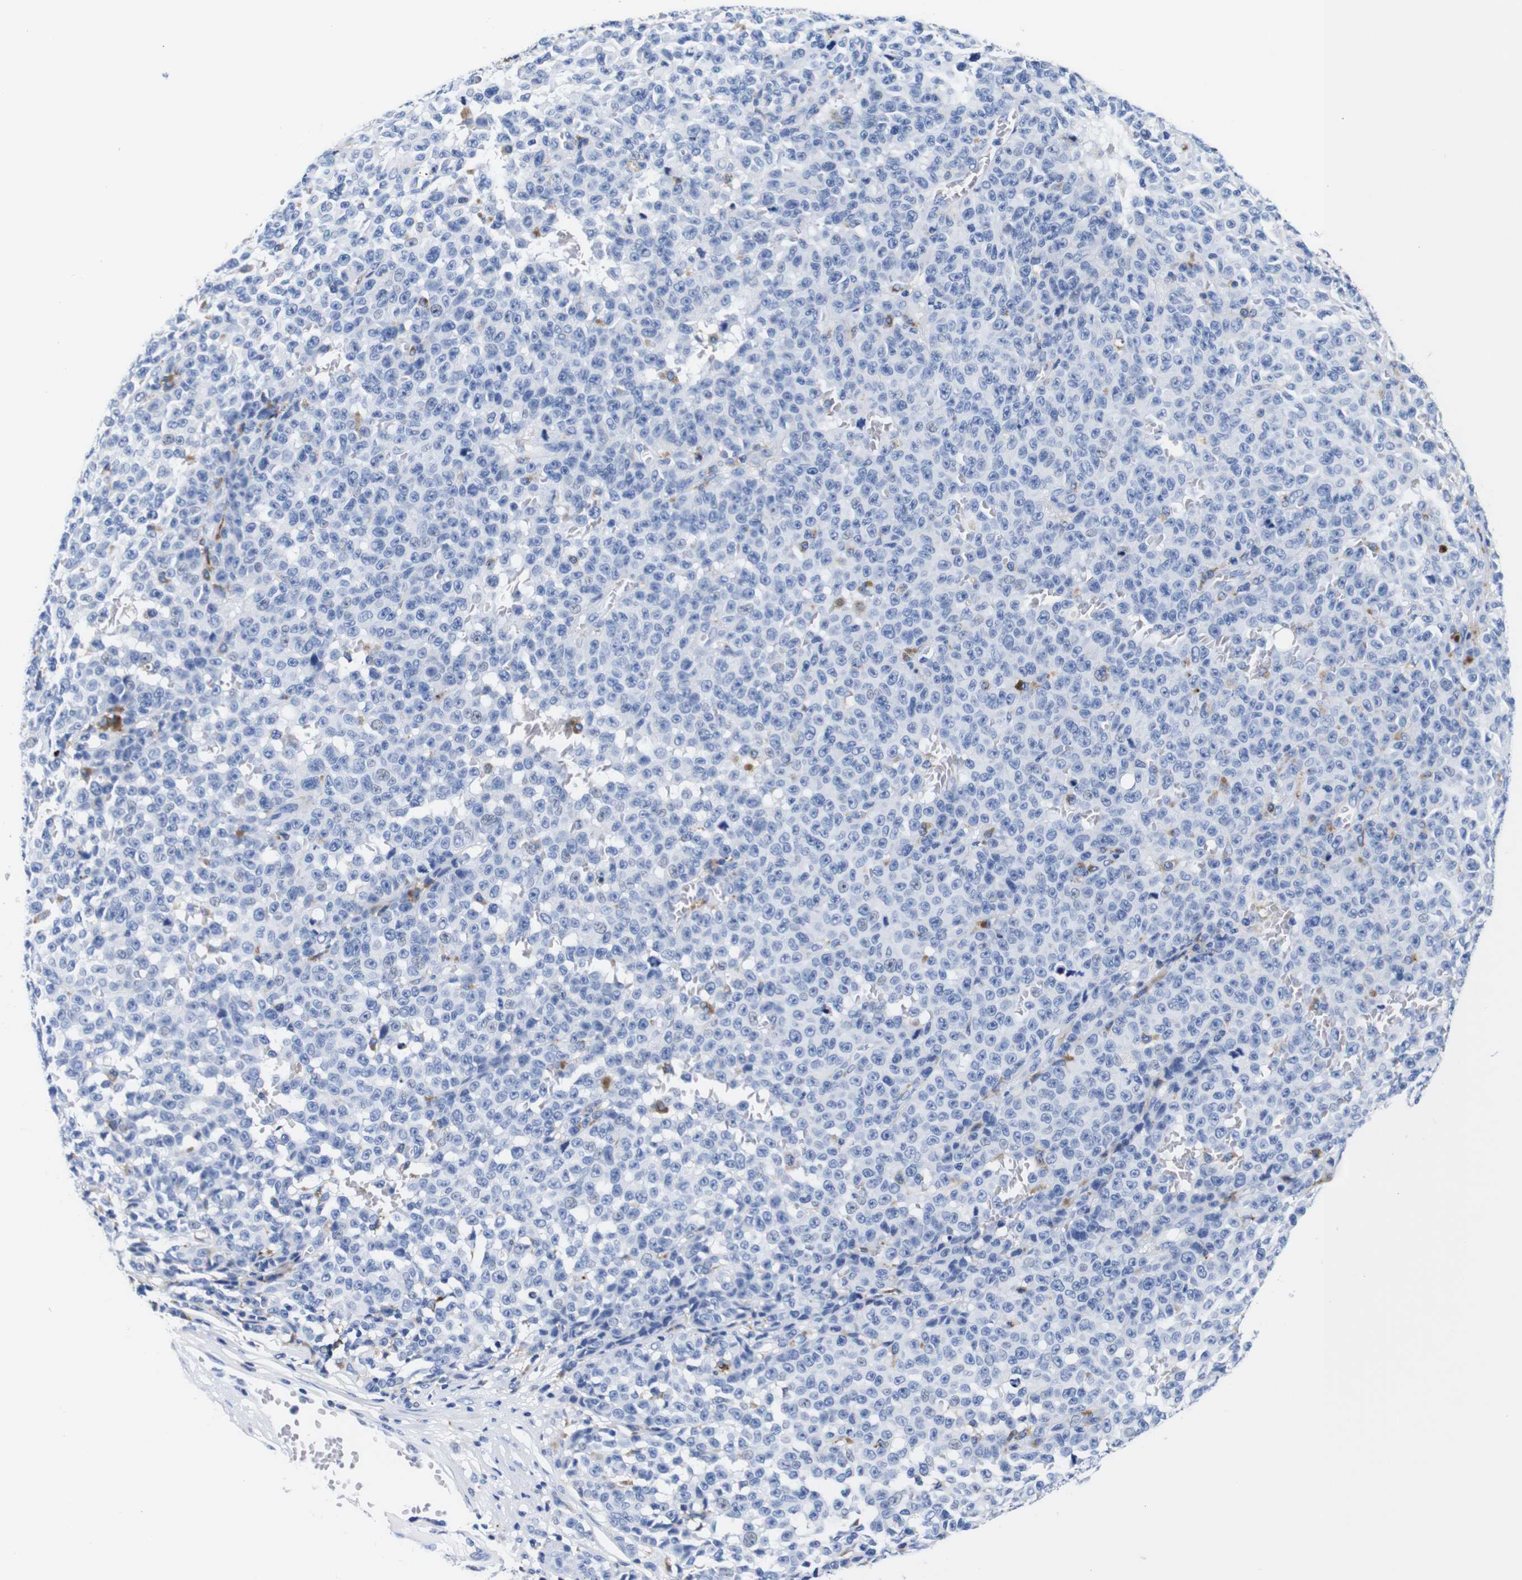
{"staining": {"intensity": "negative", "quantity": "none", "location": "none"}, "tissue": "melanoma", "cell_type": "Tumor cells", "image_type": "cancer", "snomed": [{"axis": "morphology", "description": "Malignant melanoma, NOS"}, {"axis": "topography", "description": "Skin"}], "caption": "Image shows no significant protein expression in tumor cells of malignant melanoma. (Brightfield microscopy of DAB immunohistochemistry (IHC) at high magnification).", "gene": "HLA-DMB", "patient": {"sex": "female", "age": 82}}